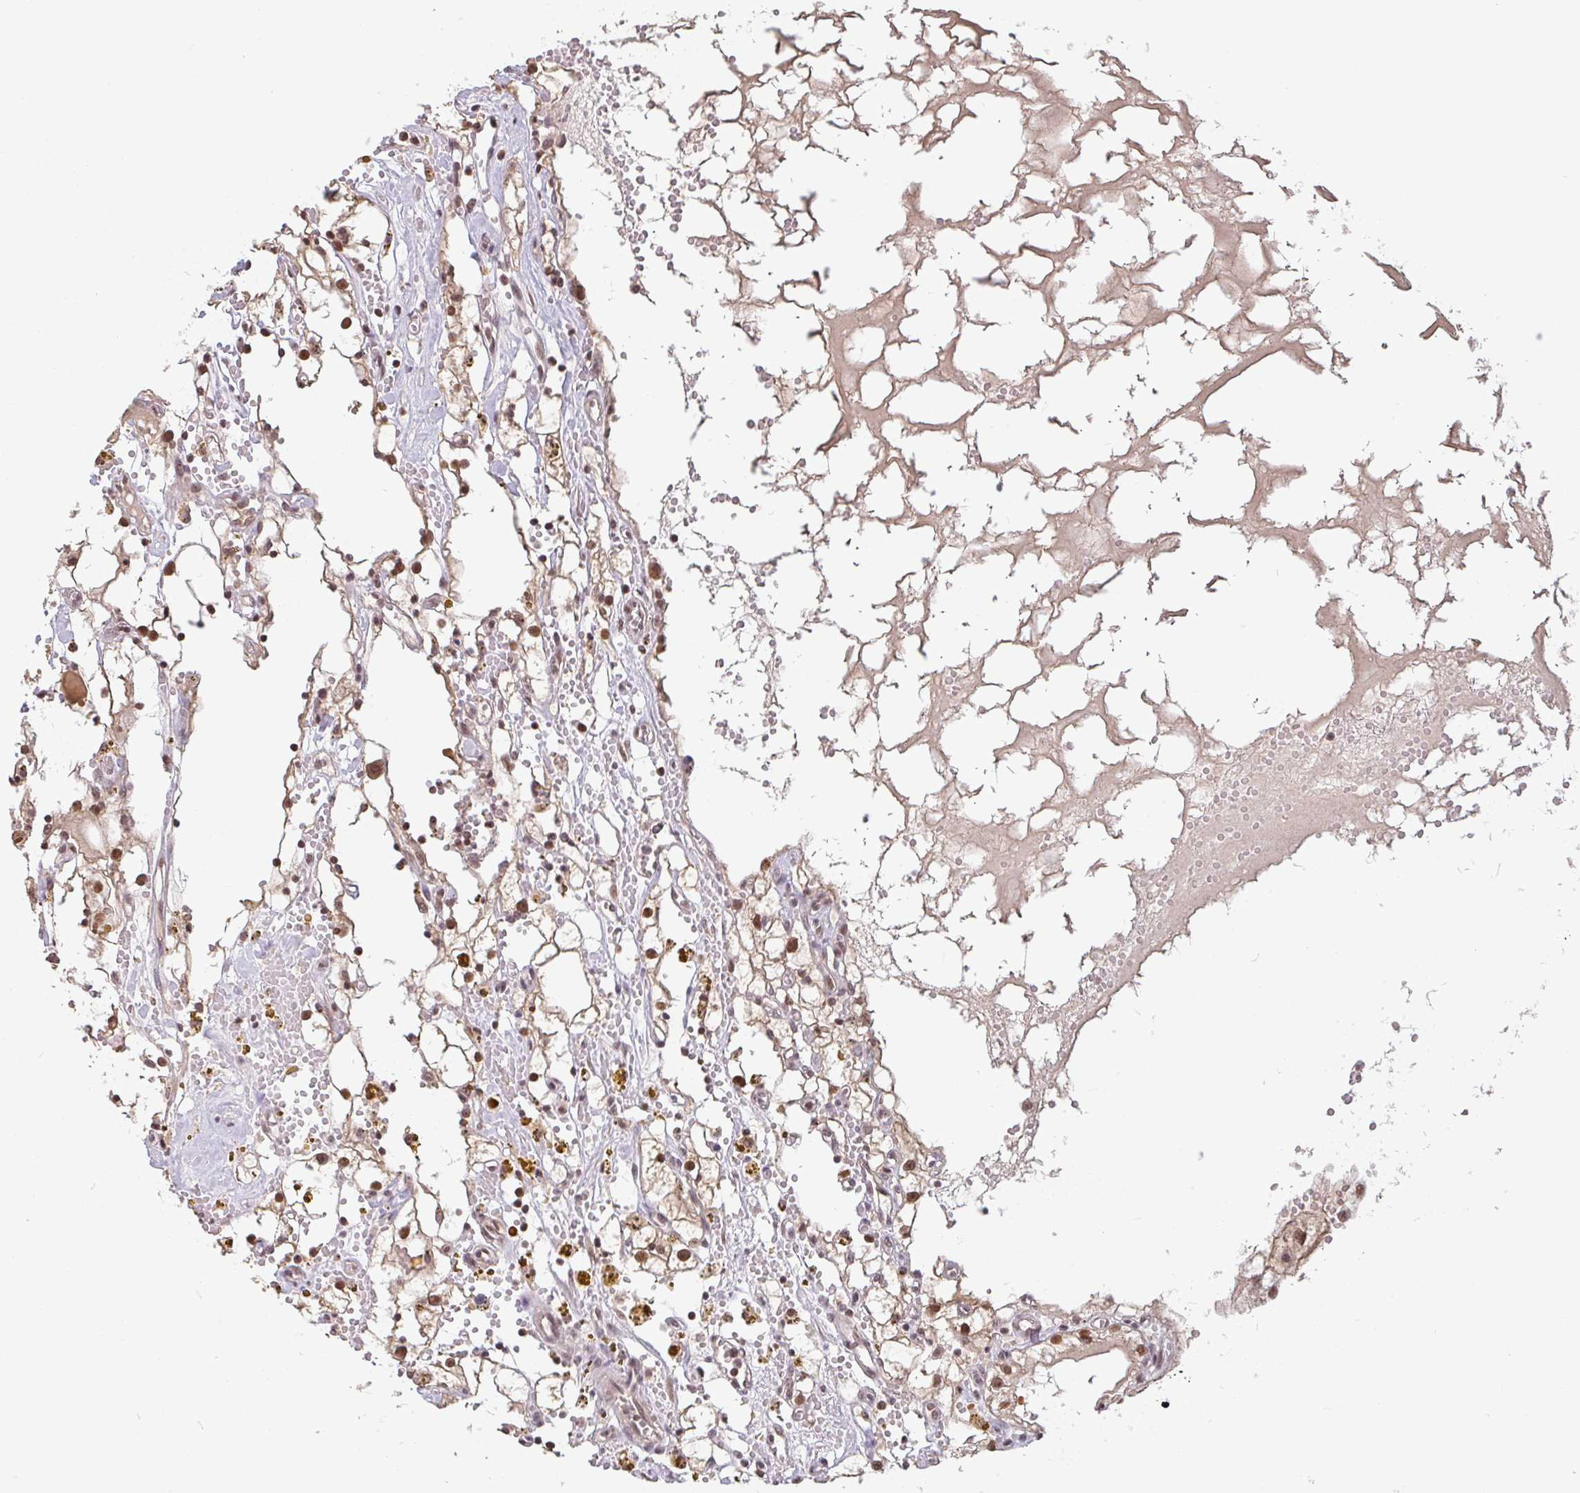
{"staining": {"intensity": "moderate", "quantity": ">75%", "location": "nuclear"}, "tissue": "renal cancer", "cell_type": "Tumor cells", "image_type": "cancer", "snomed": [{"axis": "morphology", "description": "Adenocarcinoma, NOS"}, {"axis": "topography", "description": "Kidney"}], "caption": "Moderate nuclear expression is present in about >75% of tumor cells in renal cancer.", "gene": "DR1", "patient": {"sex": "male", "age": 56}}